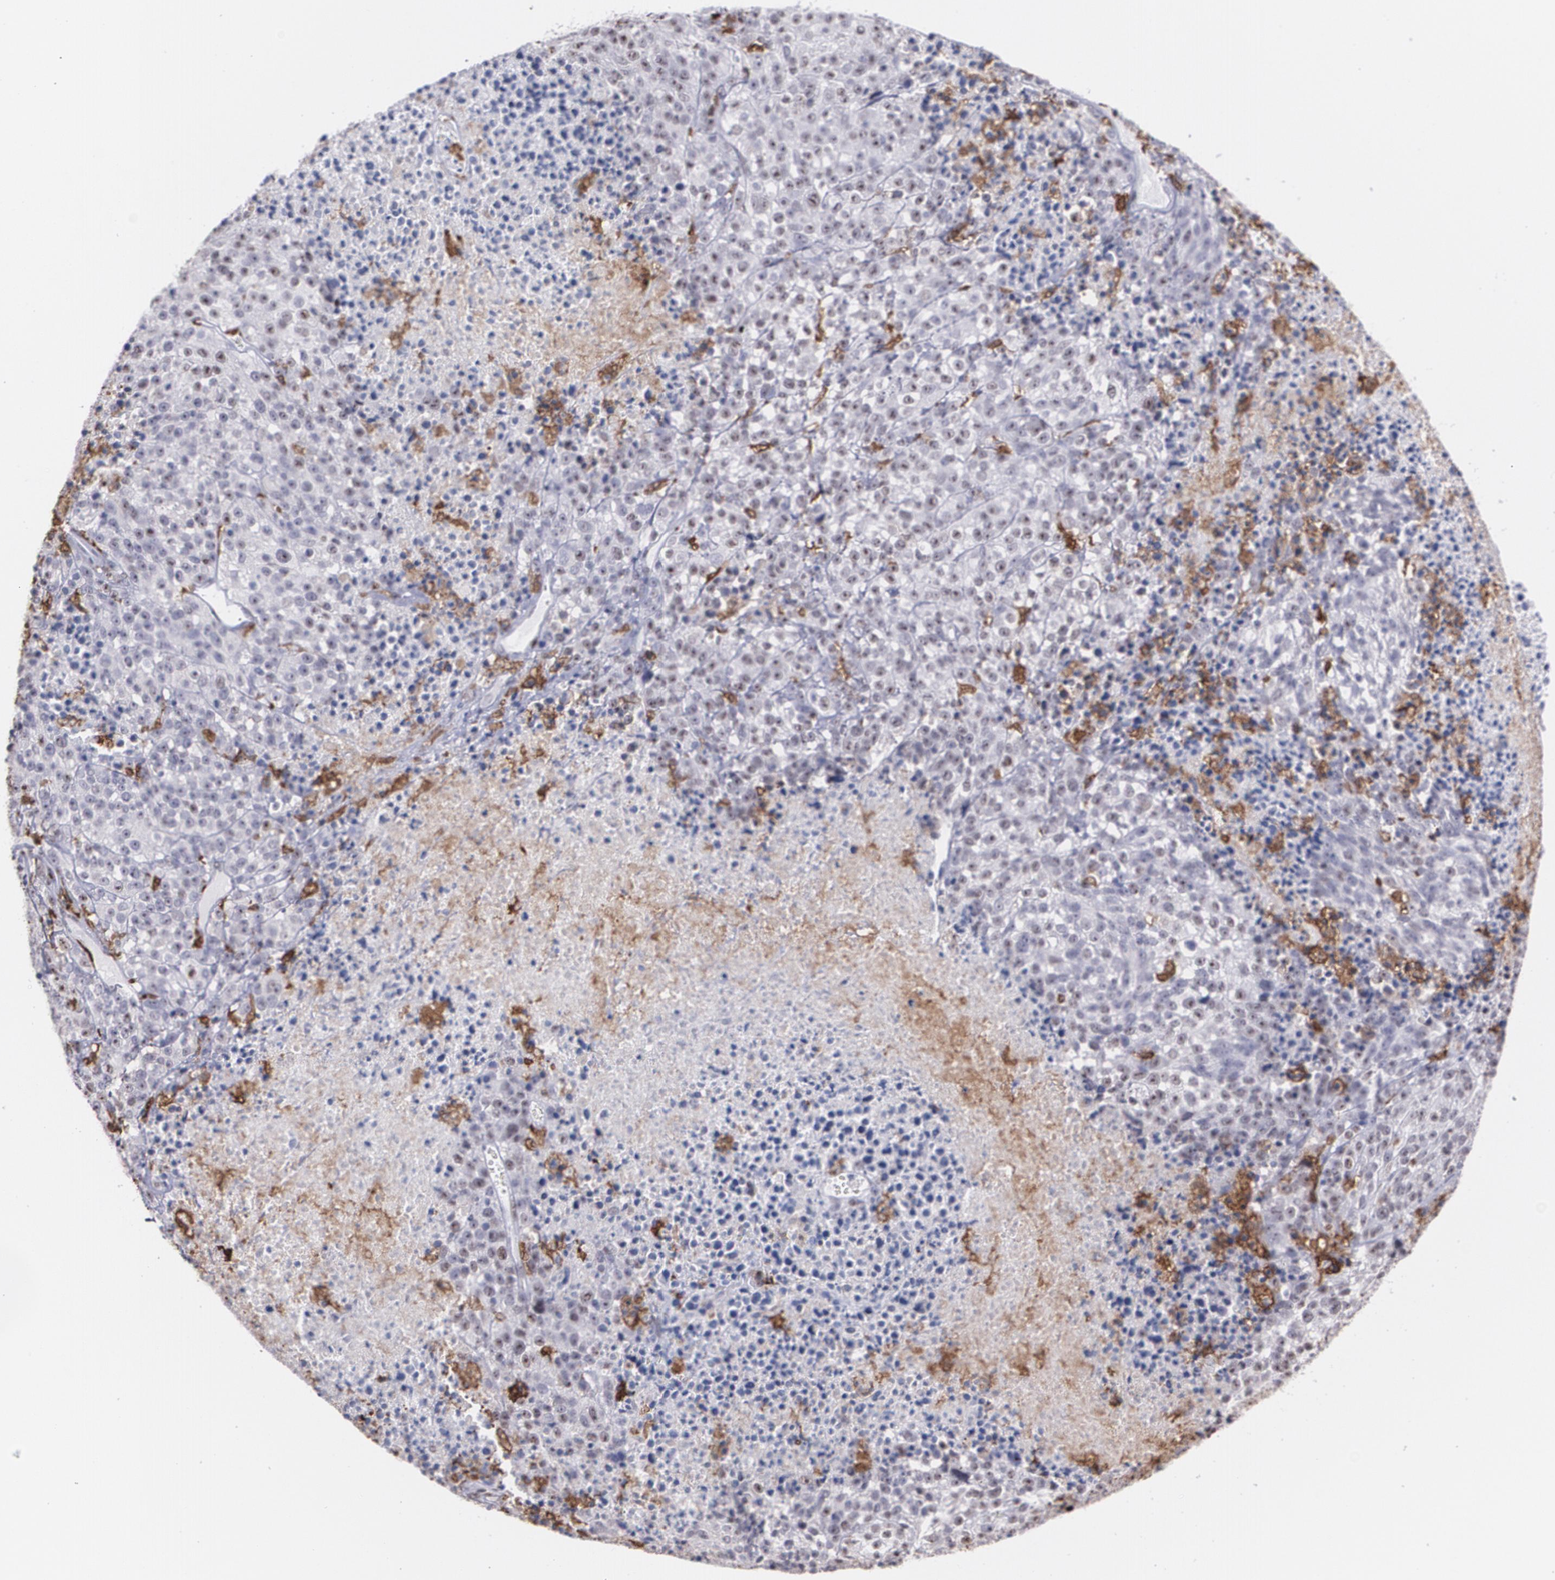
{"staining": {"intensity": "negative", "quantity": "none", "location": "none"}, "tissue": "melanoma", "cell_type": "Tumor cells", "image_type": "cancer", "snomed": [{"axis": "morphology", "description": "Malignant melanoma, Metastatic site"}, {"axis": "topography", "description": "Cerebral cortex"}], "caption": "The IHC micrograph has no significant expression in tumor cells of melanoma tissue.", "gene": "NCF2", "patient": {"sex": "female", "age": 52}}